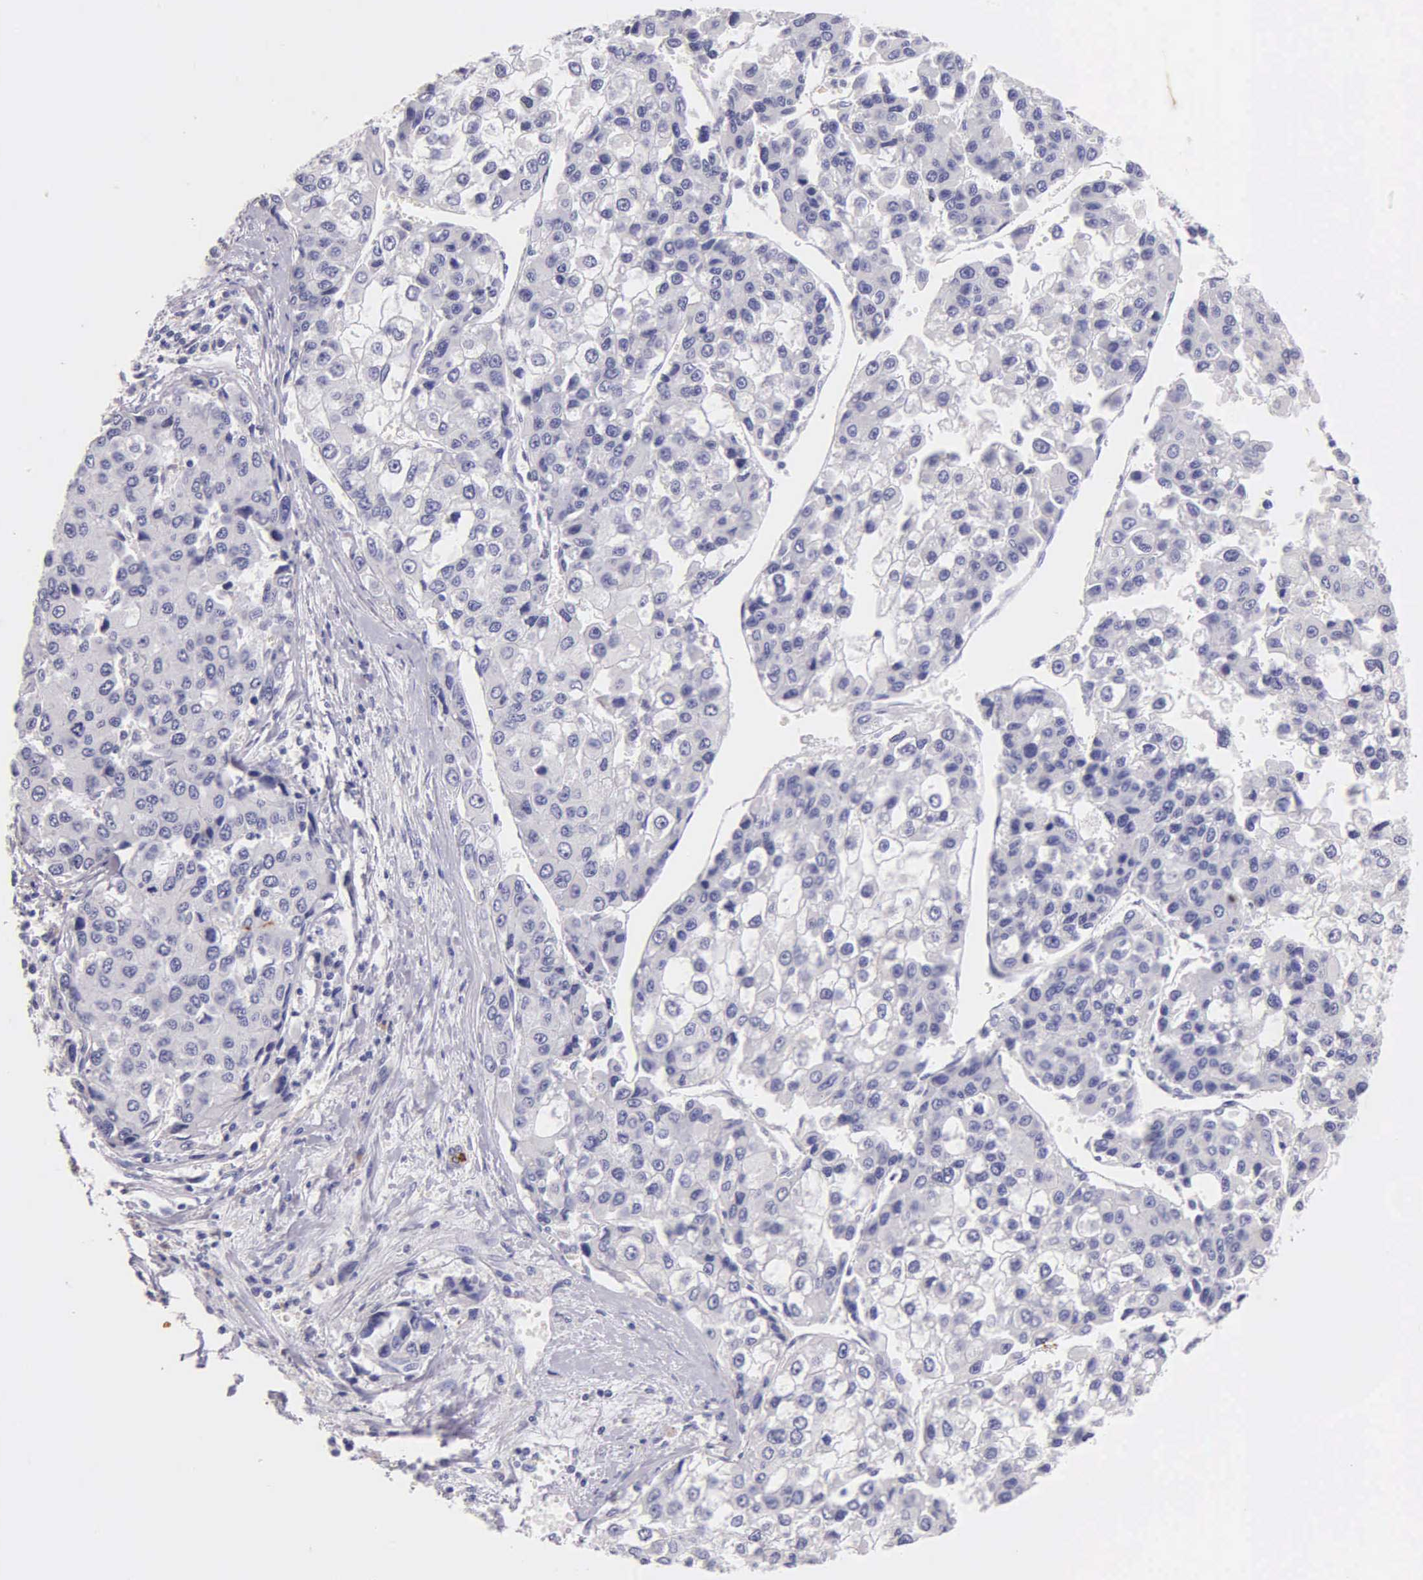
{"staining": {"intensity": "negative", "quantity": "none", "location": "none"}, "tissue": "liver cancer", "cell_type": "Tumor cells", "image_type": "cancer", "snomed": [{"axis": "morphology", "description": "Carcinoma, Hepatocellular, NOS"}, {"axis": "topography", "description": "Liver"}], "caption": "Micrograph shows no protein expression in tumor cells of liver hepatocellular carcinoma tissue.", "gene": "KRT17", "patient": {"sex": "female", "age": 66}}